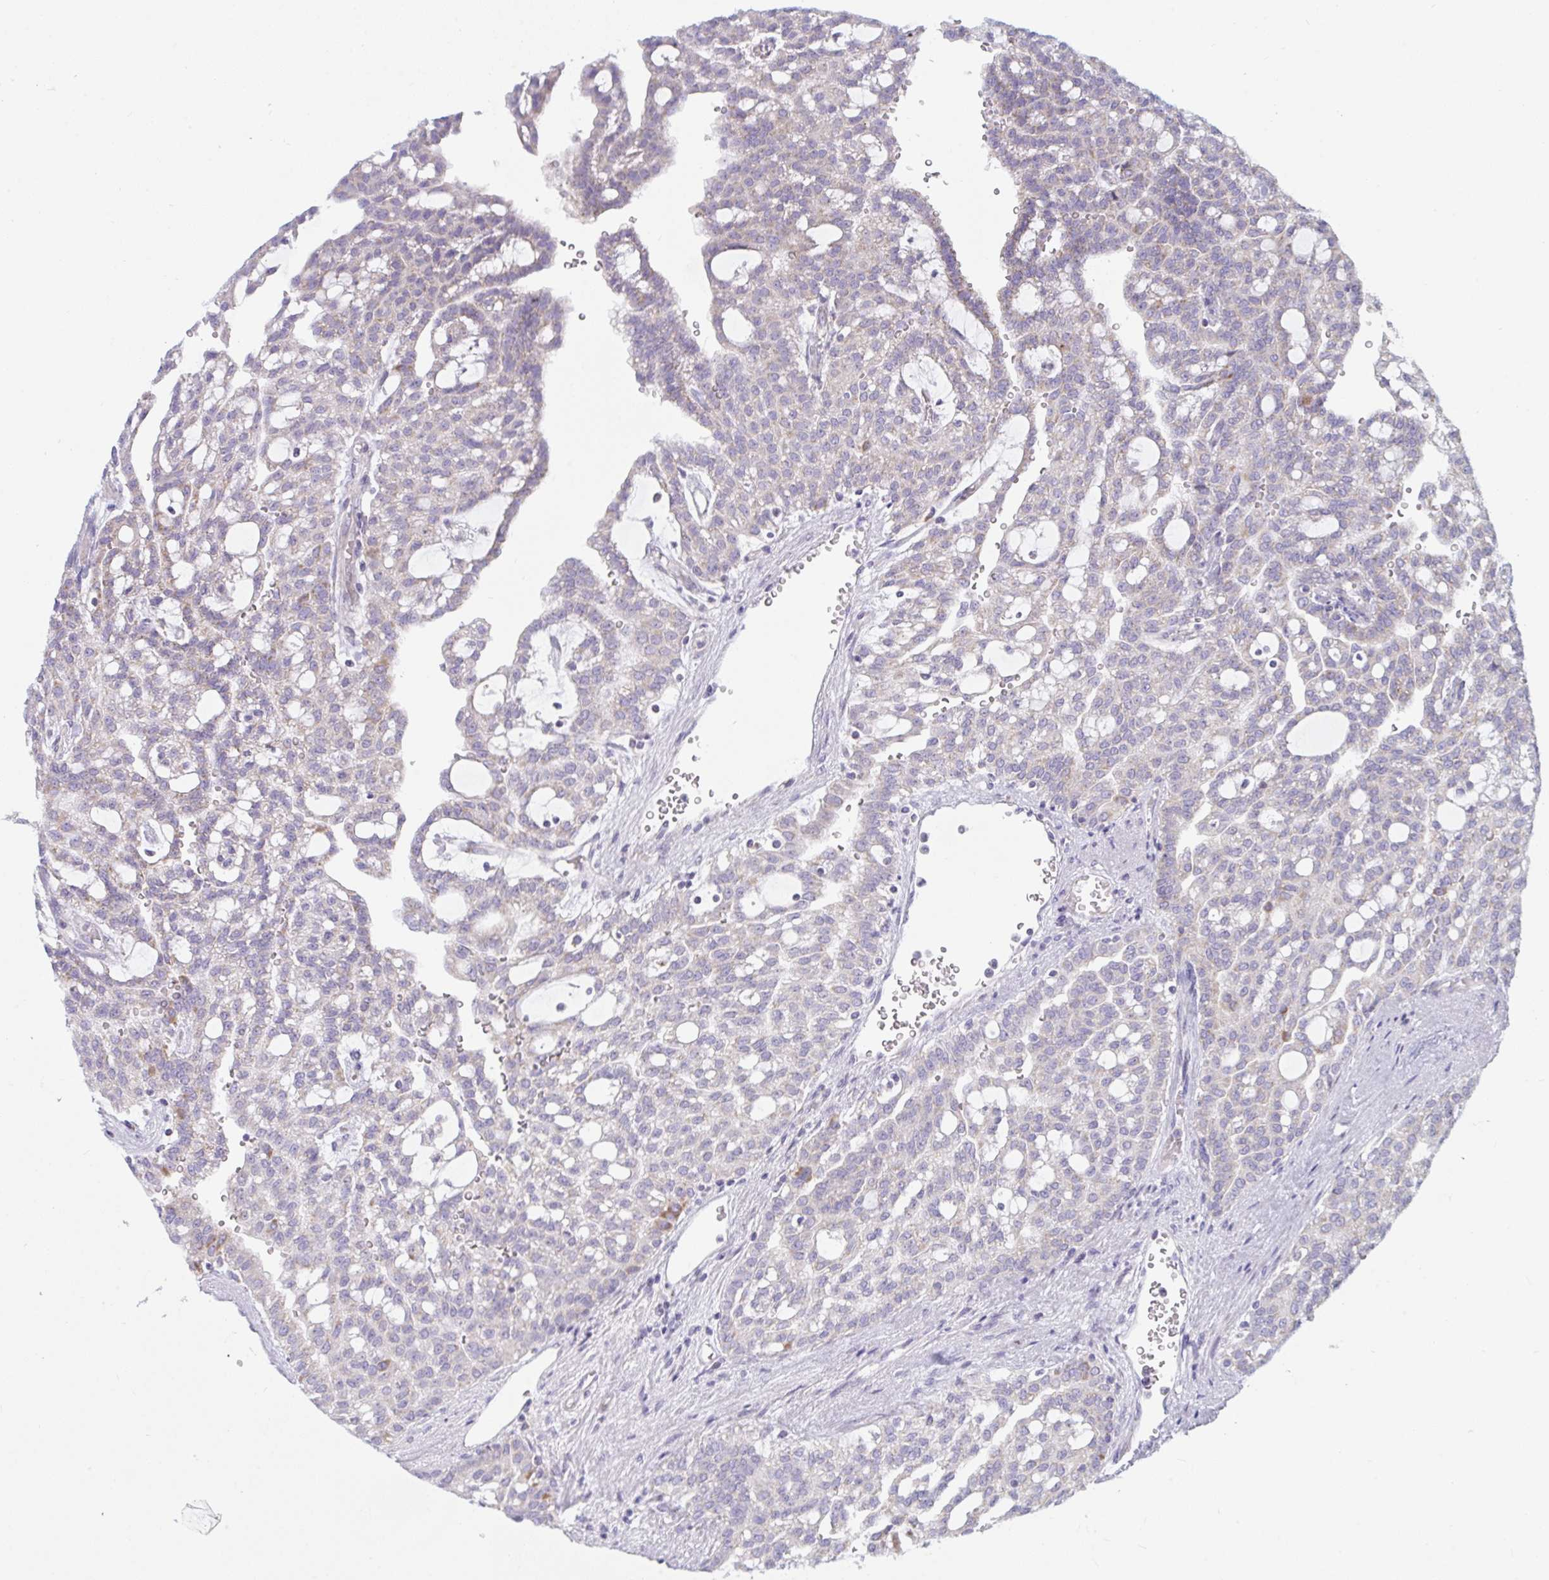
{"staining": {"intensity": "weak", "quantity": "<25%", "location": "cytoplasmic/membranous"}, "tissue": "renal cancer", "cell_type": "Tumor cells", "image_type": "cancer", "snomed": [{"axis": "morphology", "description": "Adenocarcinoma, NOS"}, {"axis": "topography", "description": "Kidney"}], "caption": "A photomicrograph of renal cancer stained for a protein demonstrates no brown staining in tumor cells.", "gene": "ATG9A", "patient": {"sex": "male", "age": 63}}